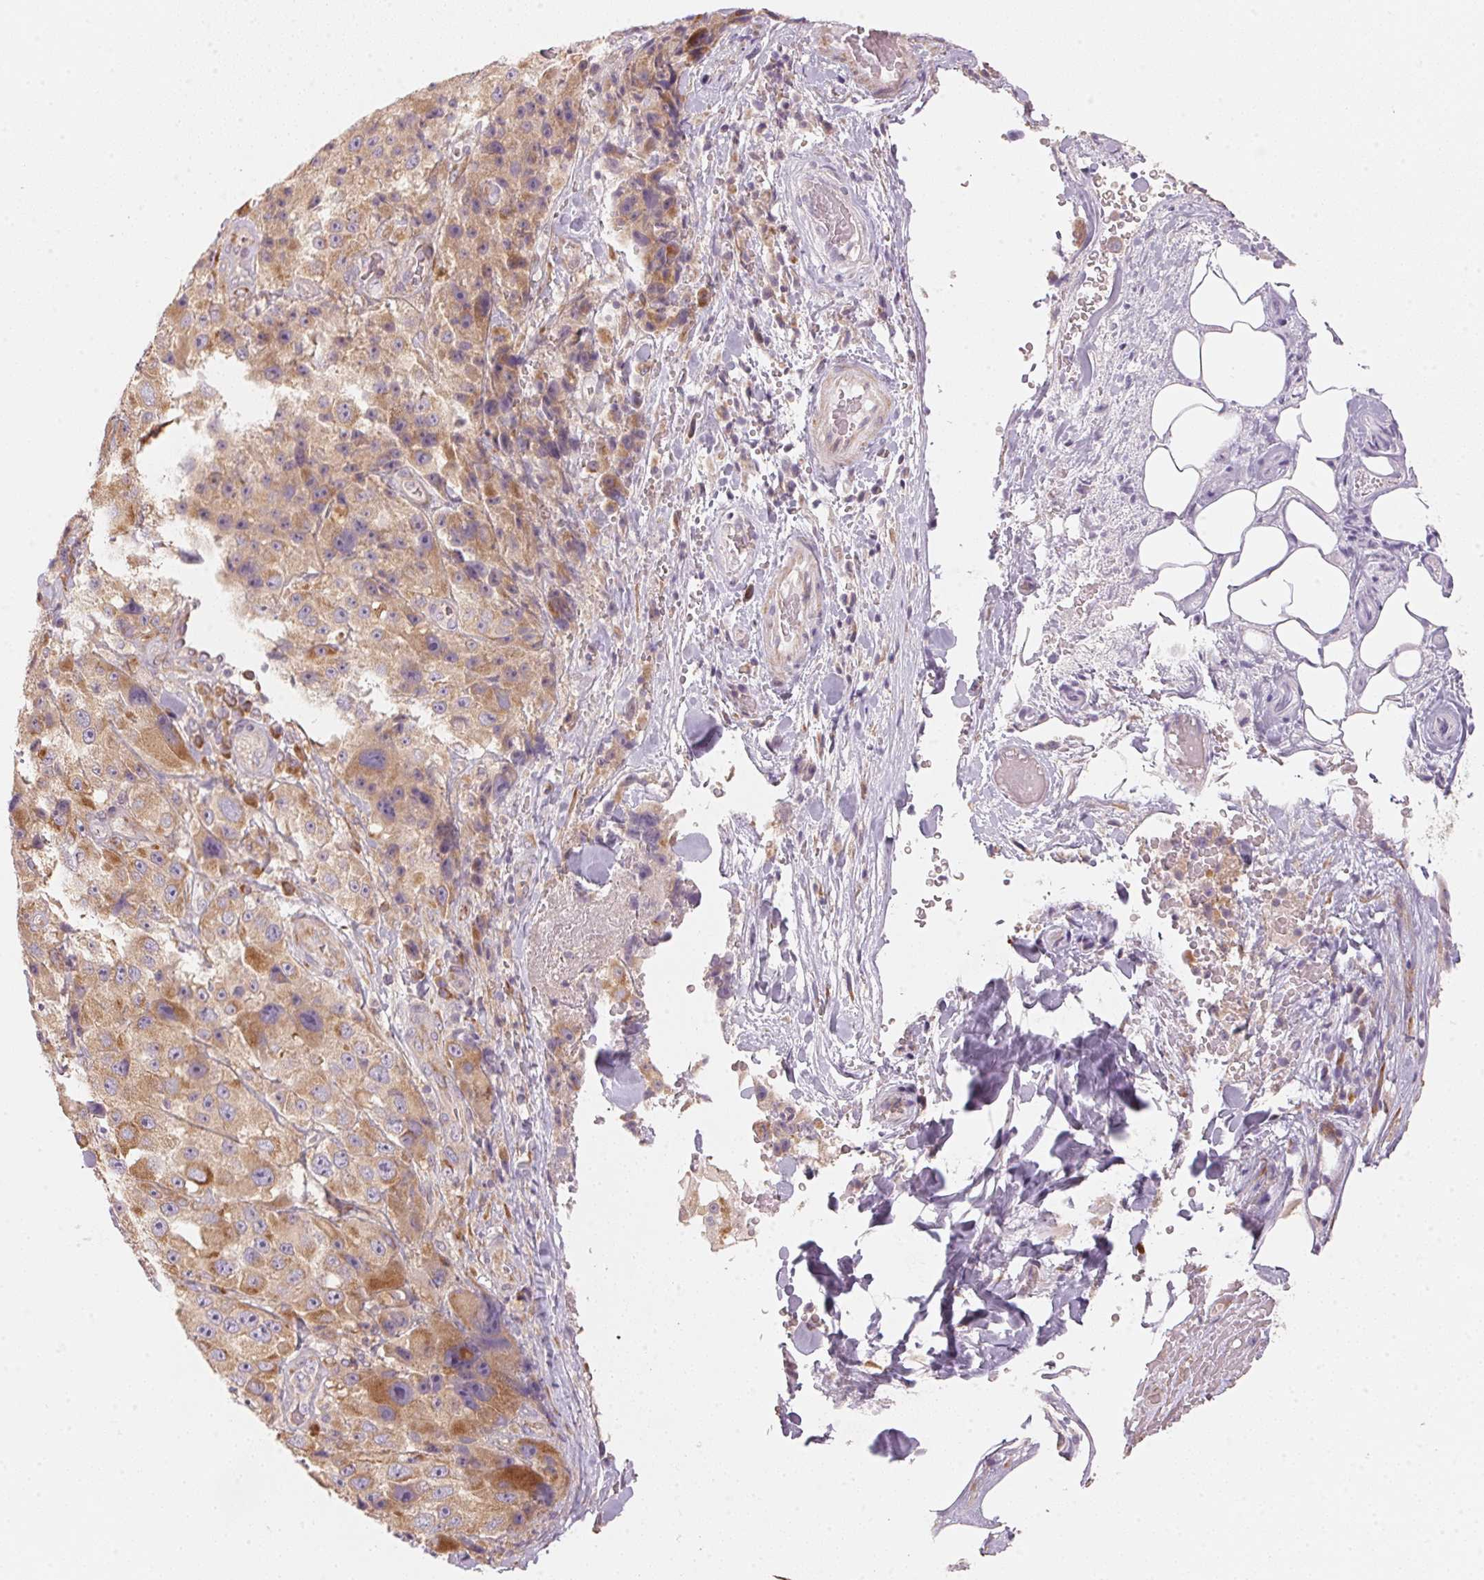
{"staining": {"intensity": "weak", "quantity": ">75%", "location": "cytoplasmic/membranous"}, "tissue": "melanoma", "cell_type": "Tumor cells", "image_type": "cancer", "snomed": [{"axis": "morphology", "description": "Malignant melanoma, Metastatic site"}, {"axis": "topography", "description": "Lymph node"}], "caption": "The image reveals a brown stain indicating the presence of a protein in the cytoplasmic/membranous of tumor cells in malignant melanoma (metastatic site).", "gene": "BLOC1S2", "patient": {"sex": "male", "age": 62}}